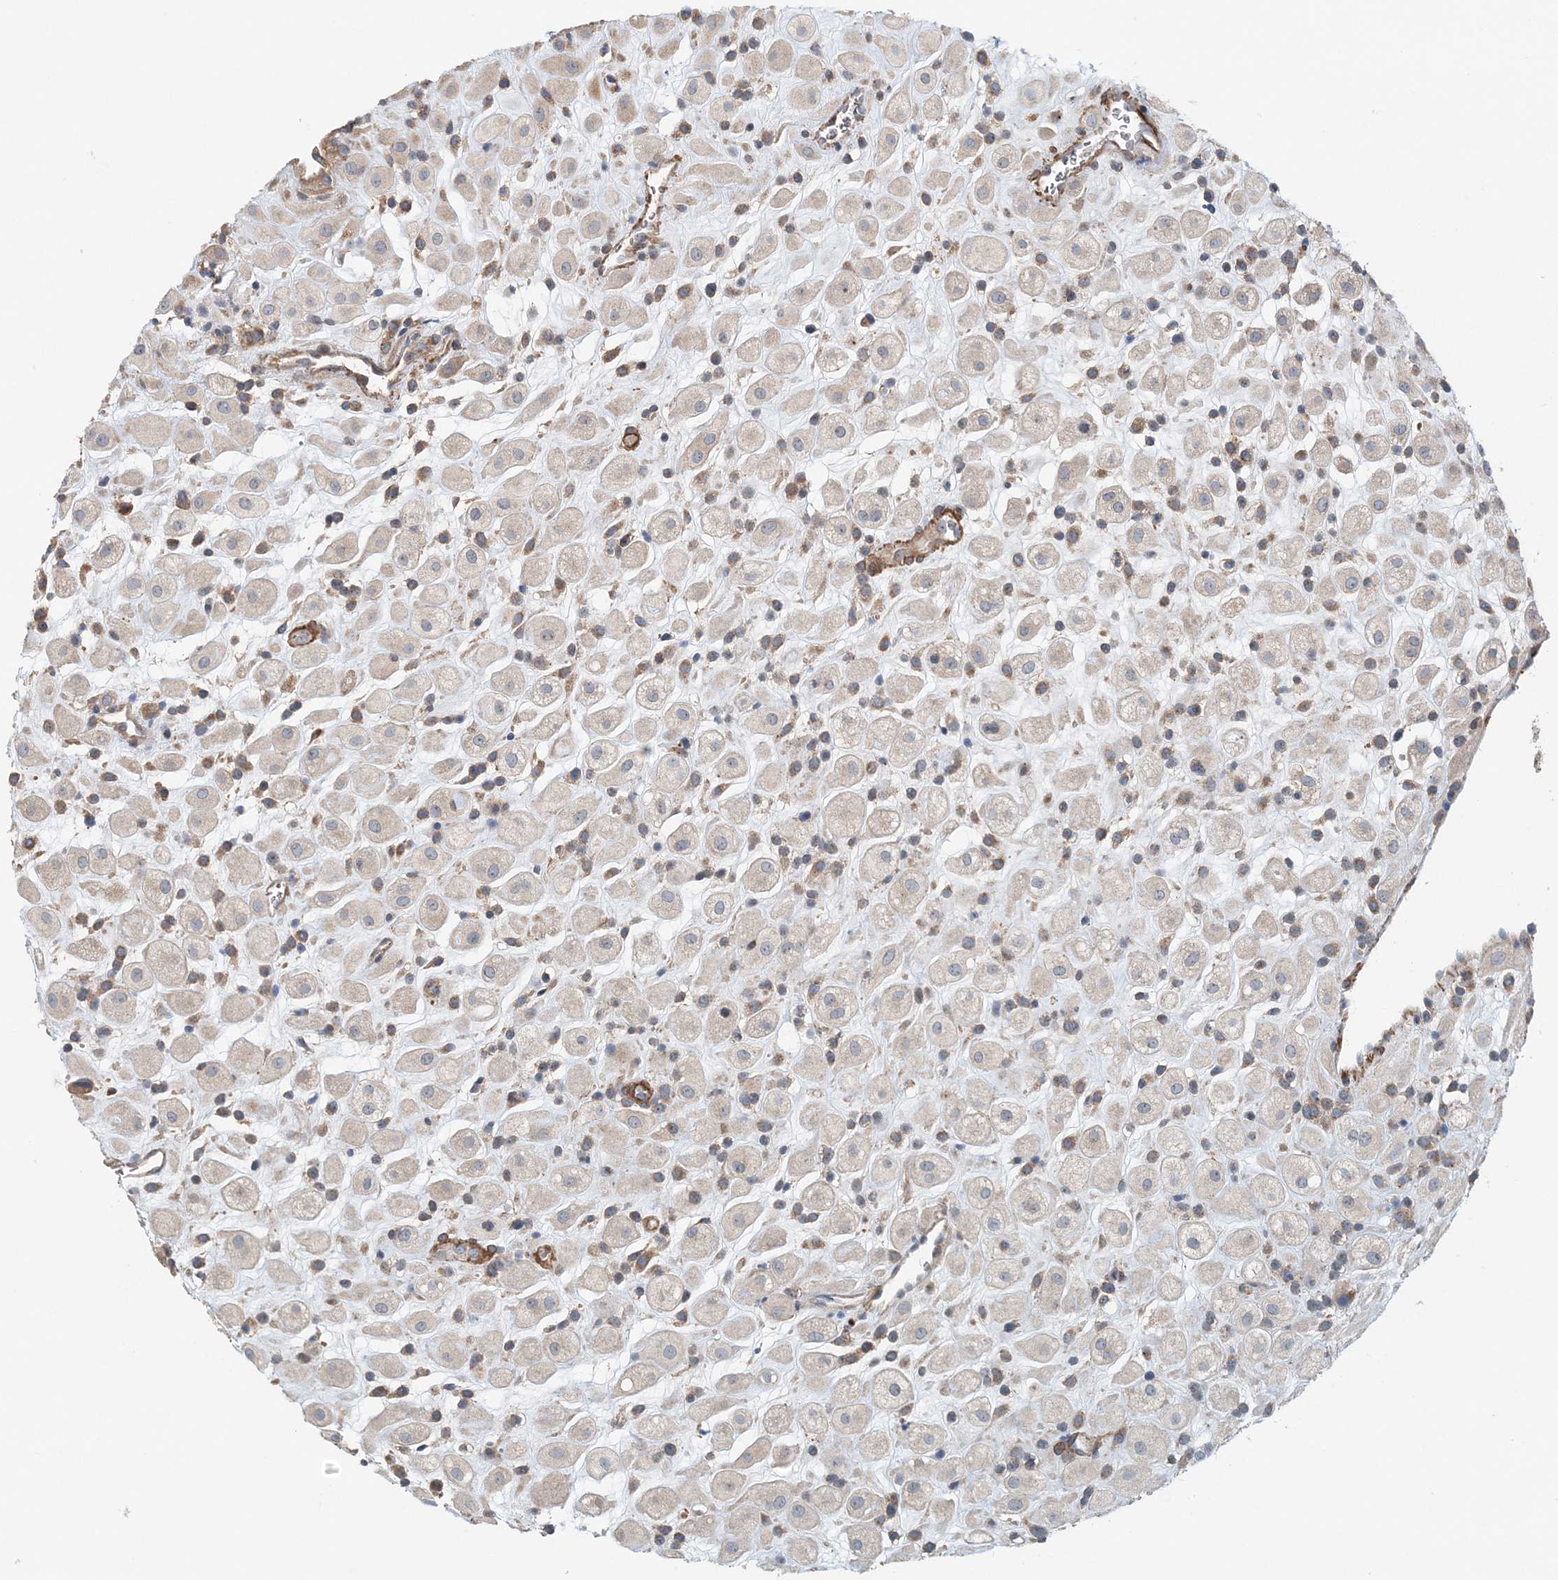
{"staining": {"intensity": "negative", "quantity": "none", "location": "none"}, "tissue": "placenta", "cell_type": "Decidual cells", "image_type": "normal", "snomed": [{"axis": "morphology", "description": "Normal tissue, NOS"}, {"axis": "topography", "description": "Placenta"}], "caption": "High power microscopy histopathology image of an IHC histopathology image of normal placenta, revealing no significant positivity in decidual cells.", "gene": "TTI1", "patient": {"sex": "female", "age": 35}}